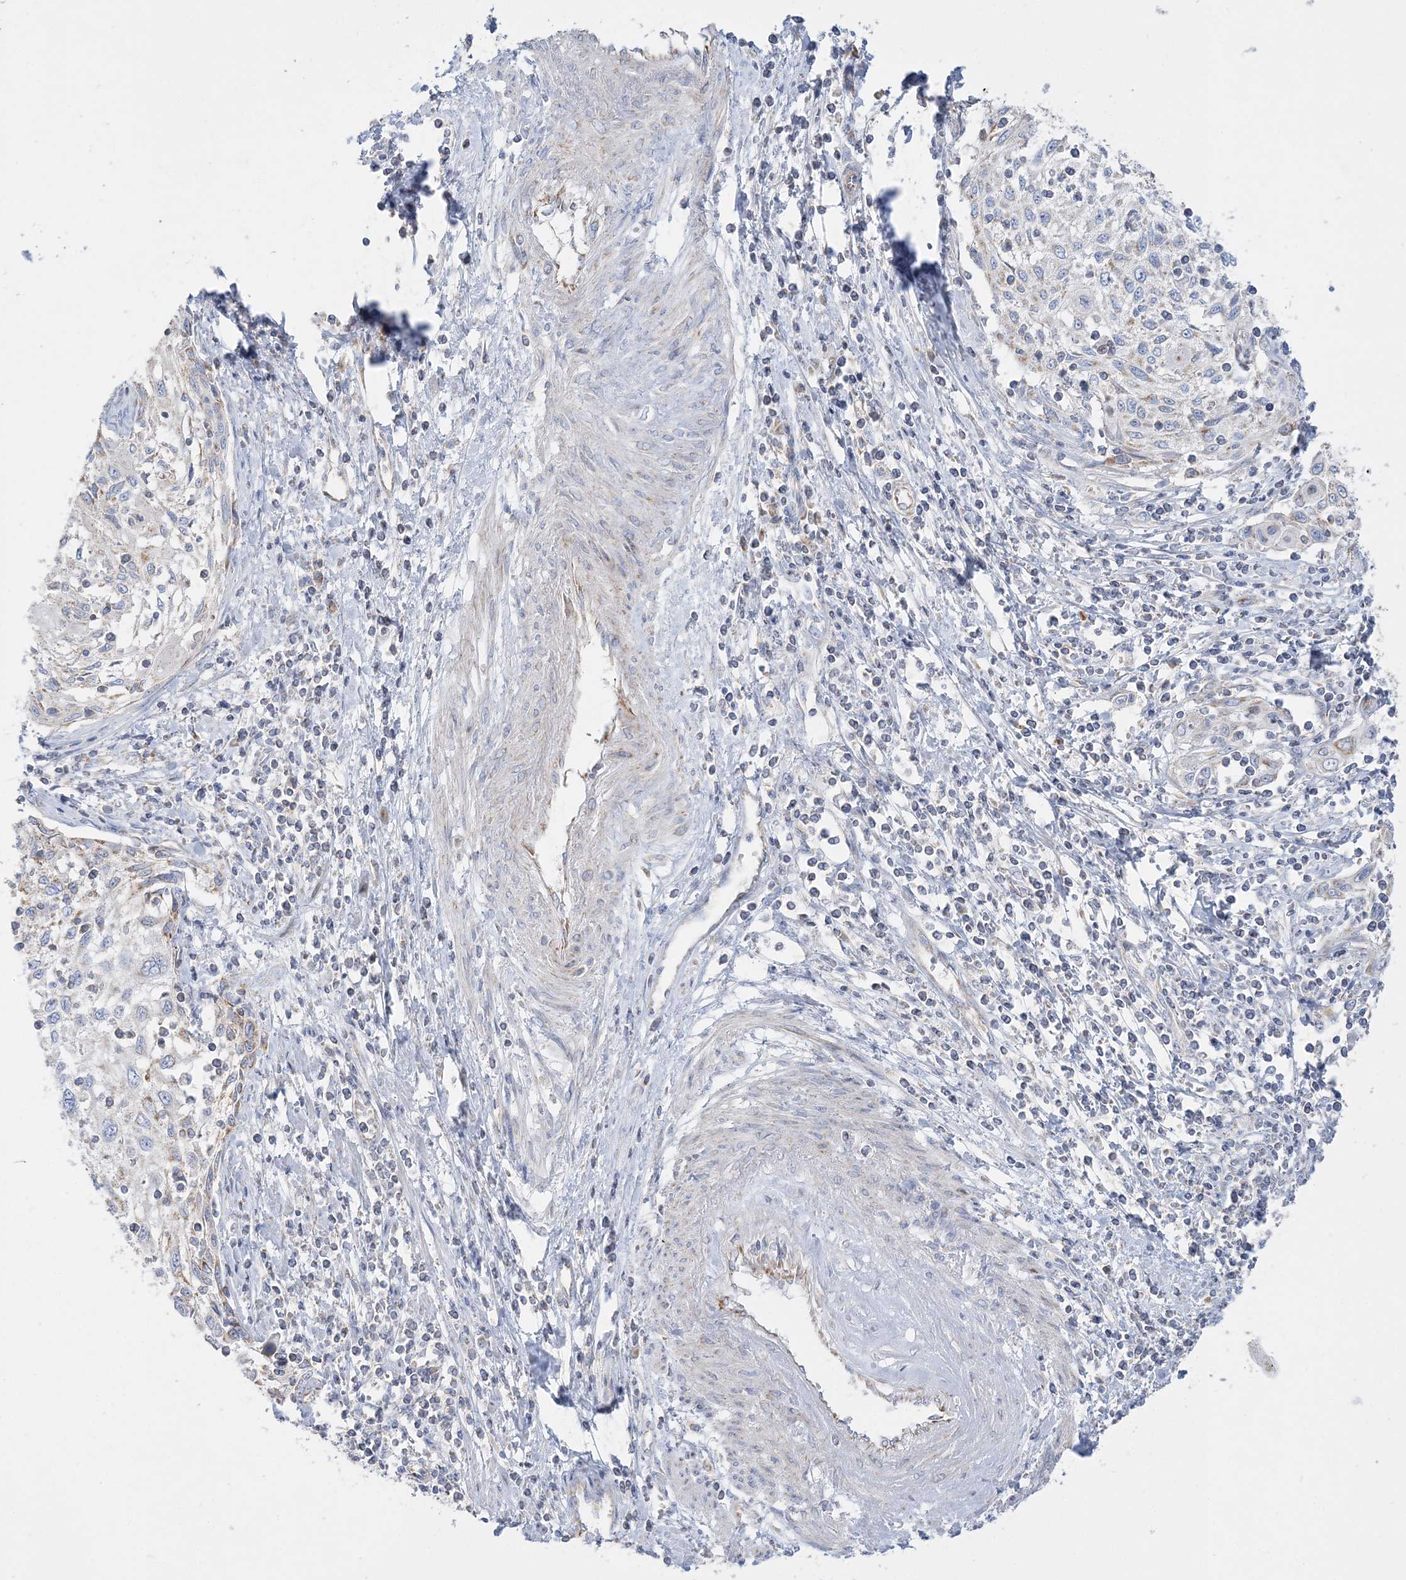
{"staining": {"intensity": "weak", "quantity": "<25%", "location": "cytoplasmic/membranous"}, "tissue": "cervical cancer", "cell_type": "Tumor cells", "image_type": "cancer", "snomed": [{"axis": "morphology", "description": "Squamous cell carcinoma, NOS"}, {"axis": "topography", "description": "Cervix"}], "caption": "There is no significant positivity in tumor cells of cervical cancer.", "gene": "TBC1D14", "patient": {"sex": "female", "age": 70}}